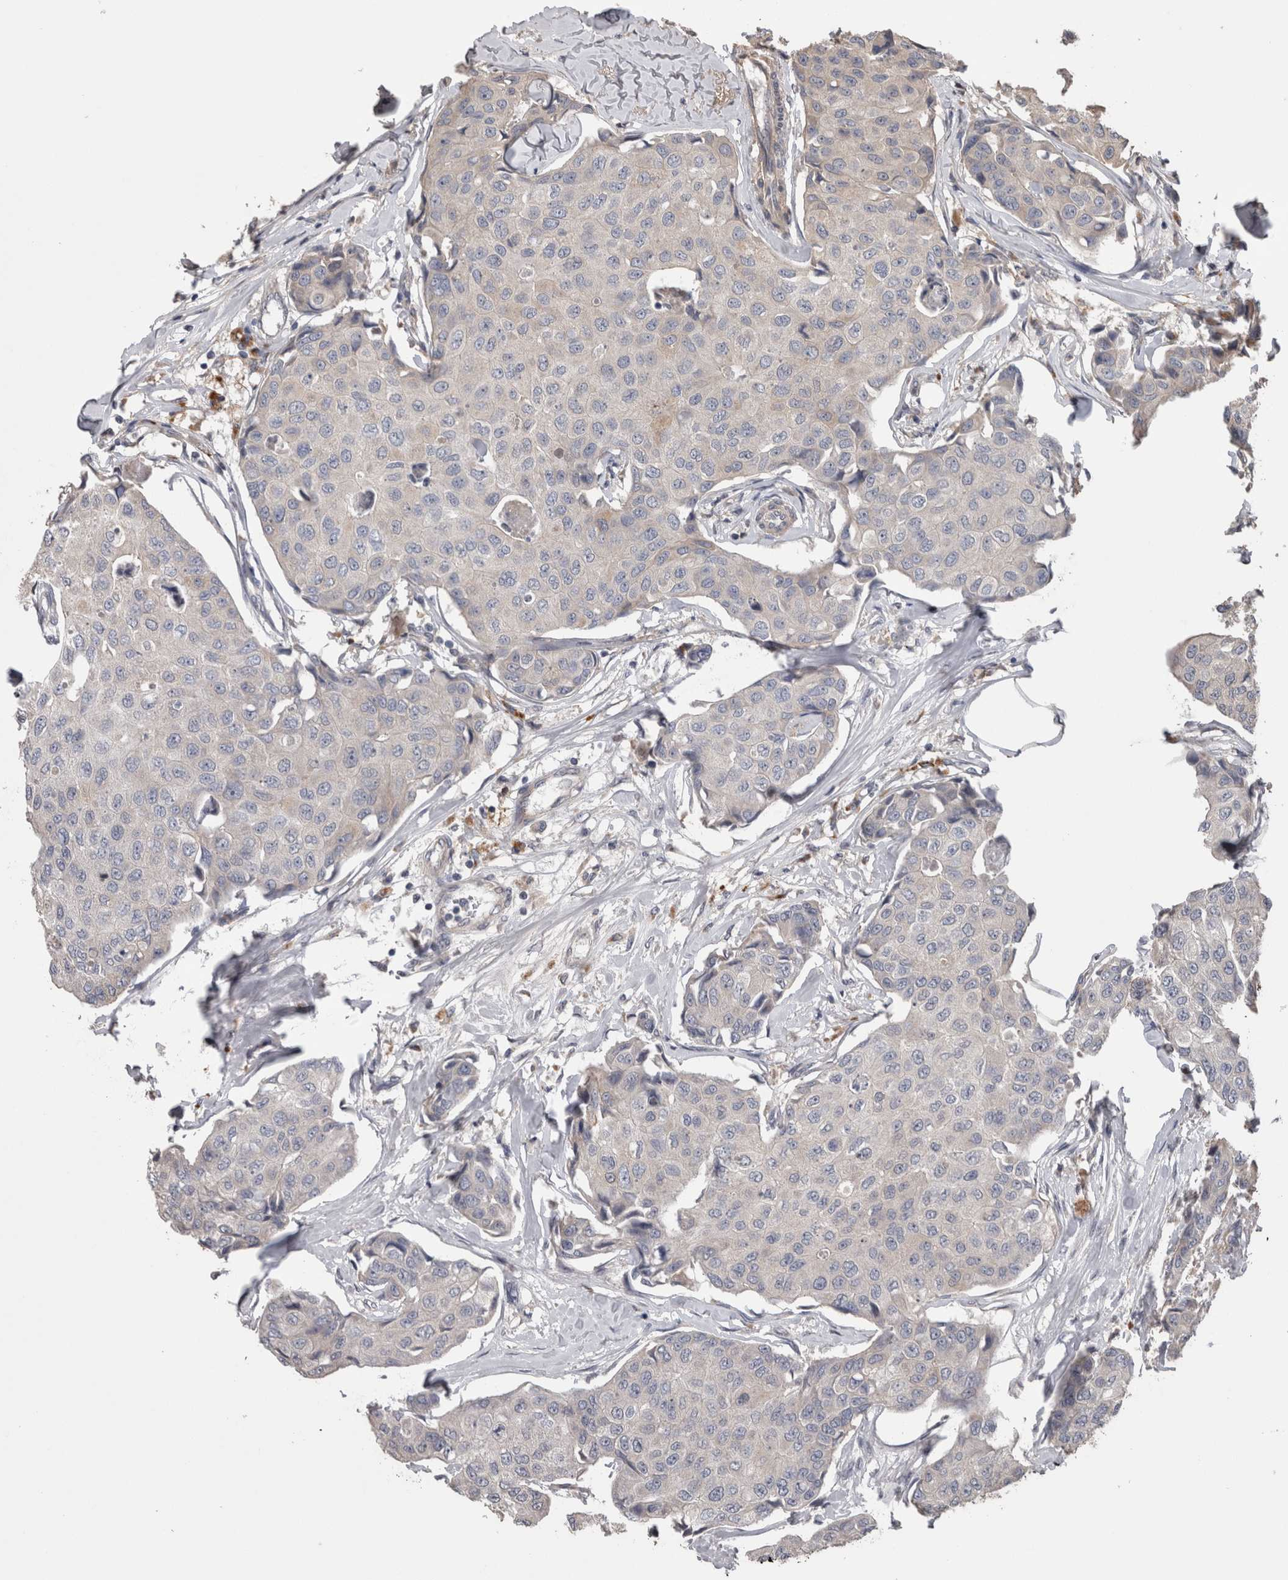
{"staining": {"intensity": "negative", "quantity": "none", "location": "none"}, "tissue": "breast cancer", "cell_type": "Tumor cells", "image_type": "cancer", "snomed": [{"axis": "morphology", "description": "Duct carcinoma"}, {"axis": "topography", "description": "Breast"}], "caption": "This is an immunohistochemistry micrograph of breast cancer (invasive ductal carcinoma). There is no staining in tumor cells.", "gene": "STC1", "patient": {"sex": "female", "age": 80}}